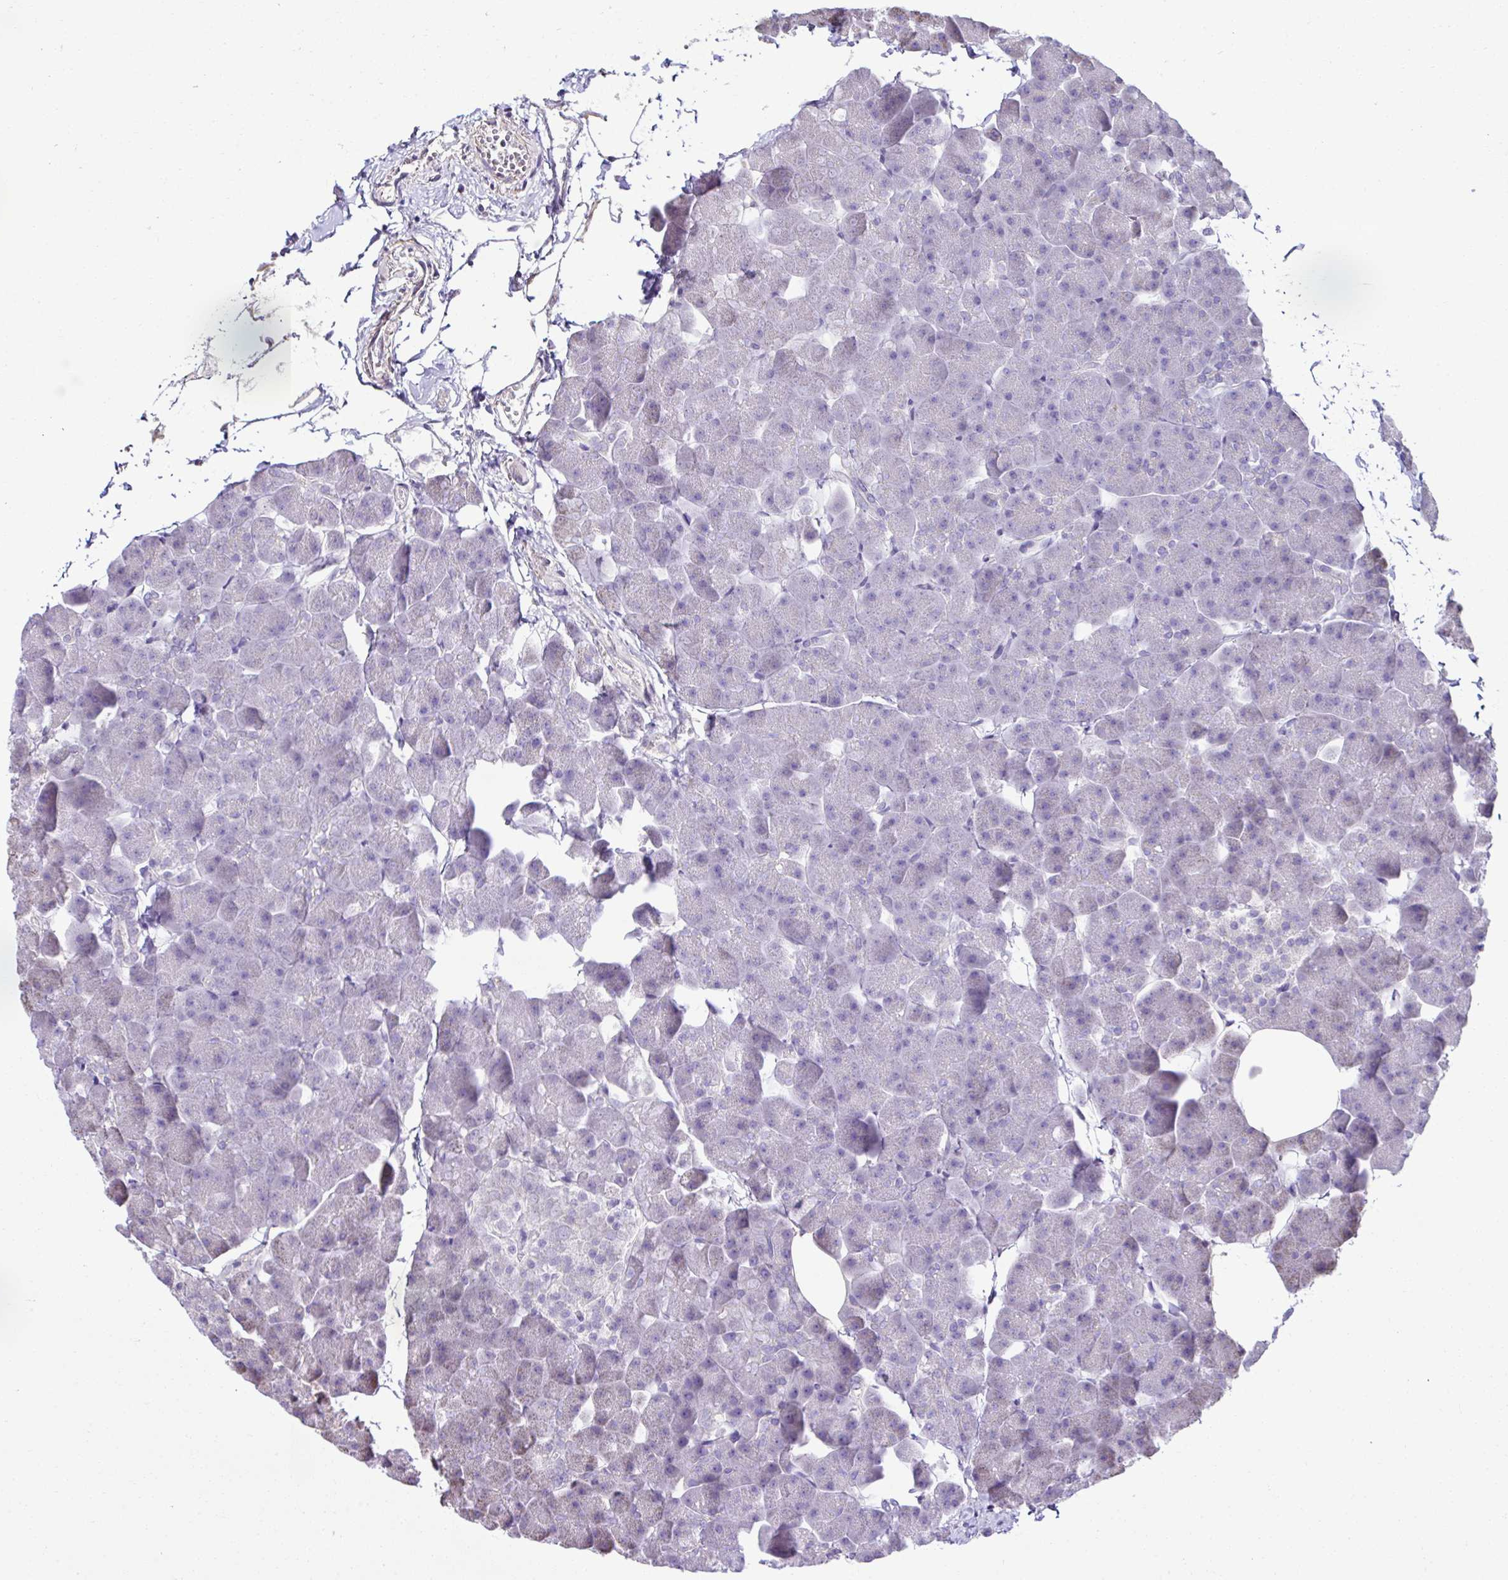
{"staining": {"intensity": "negative", "quantity": "none", "location": "none"}, "tissue": "pancreas", "cell_type": "Exocrine glandular cells", "image_type": "normal", "snomed": [{"axis": "morphology", "description": "Normal tissue, NOS"}, {"axis": "topography", "description": "Pancreas"}], "caption": "Immunohistochemical staining of normal pancreas shows no significant staining in exocrine glandular cells. Brightfield microscopy of immunohistochemistry stained with DAB (3,3'-diaminobenzidine) (brown) and hematoxylin (blue), captured at high magnification.", "gene": "CCDC85C", "patient": {"sex": "male", "age": 35}}